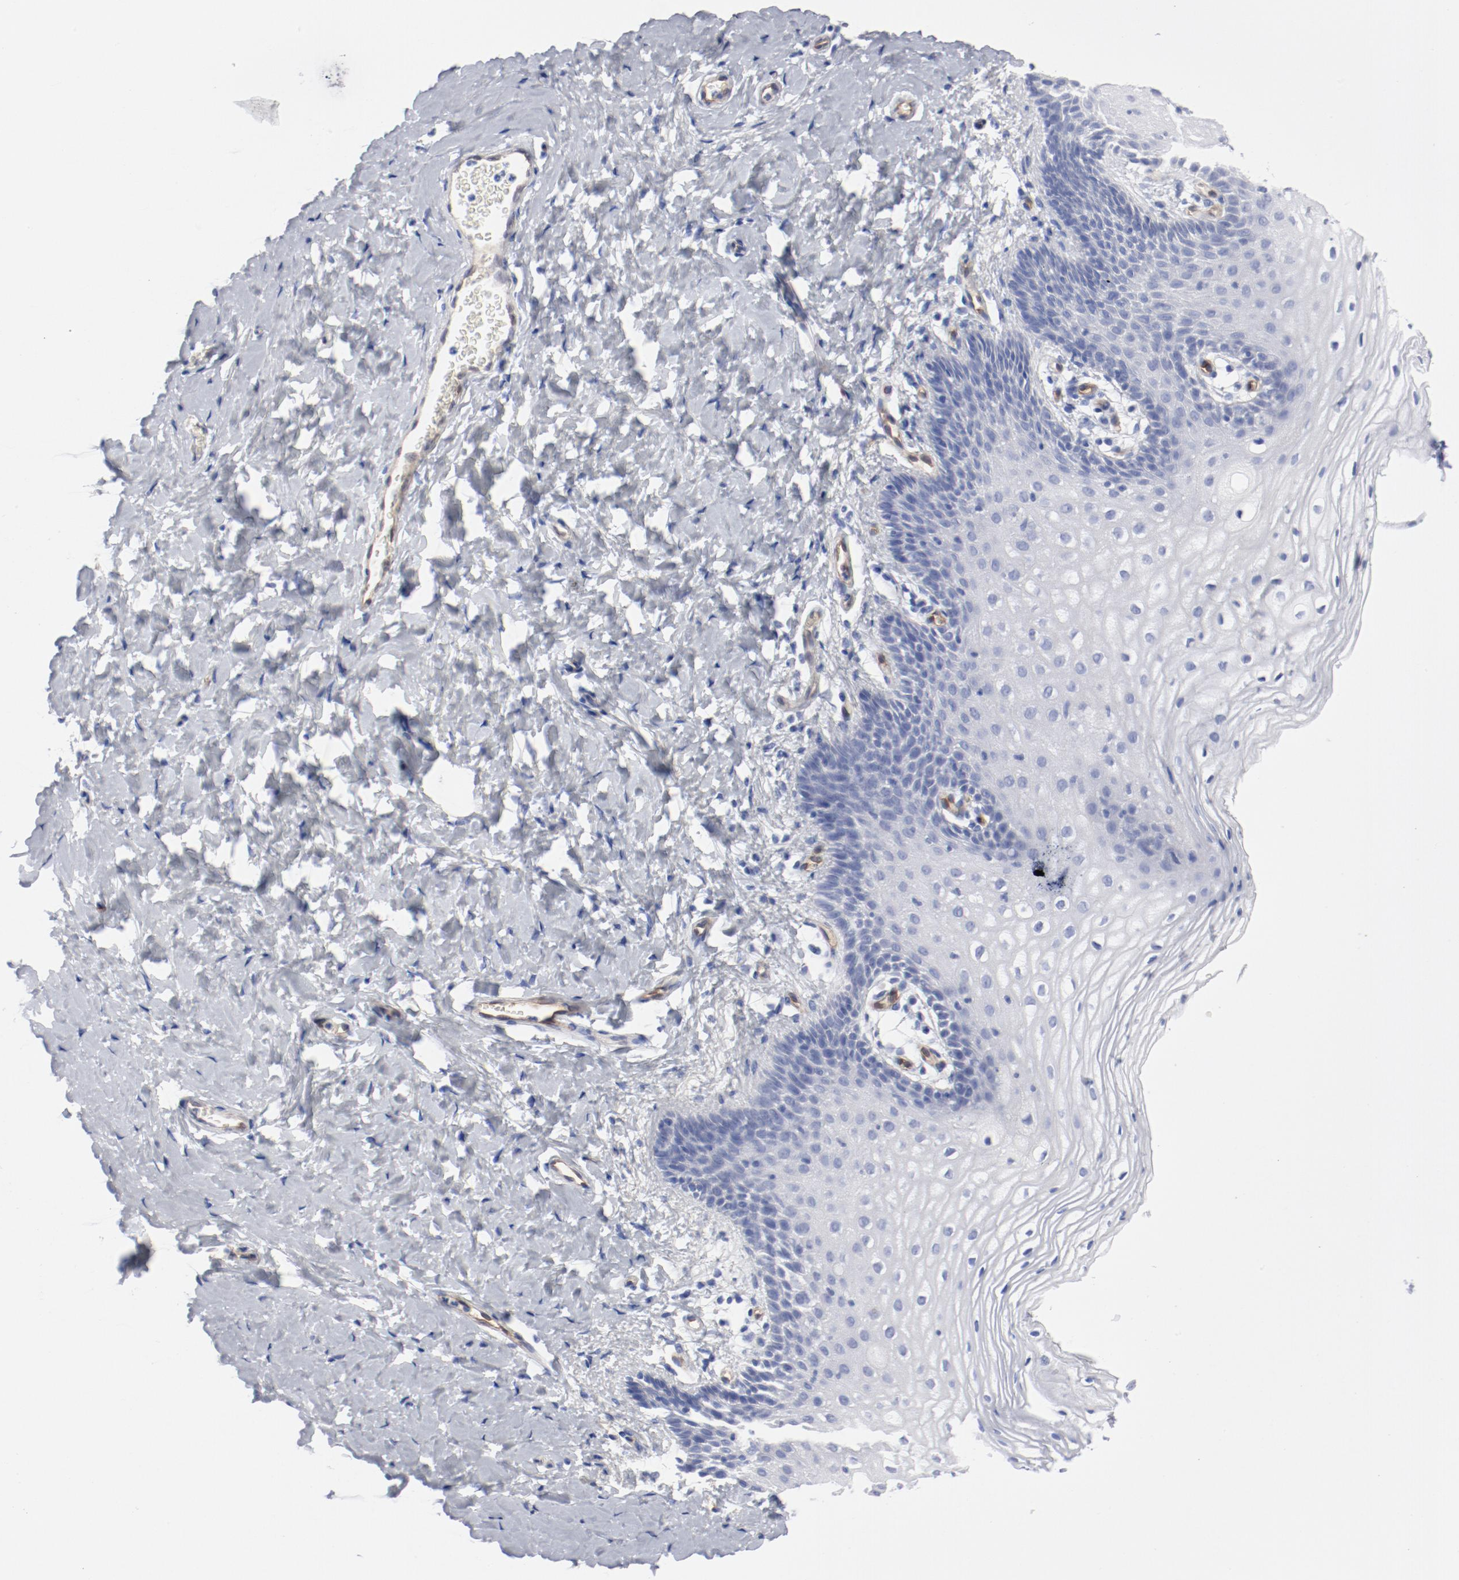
{"staining": {"intensity": "negative", "quantity": "none", "location": "none"}, "tissue": "vagina", "cell_type": "Squamous epithelial cells", "image_type": "normal", "snomed": [{"axis": "morphology", "description": "Normal tissue, NOS"}, {"axis": "topography", "description": "Vagina"}], "caption": "IHC of benign human vagina demonstrates no expression in squamous epithelial cells.", "gene": "SHANK3", "patient": {"sex": "female", "age": 55}}